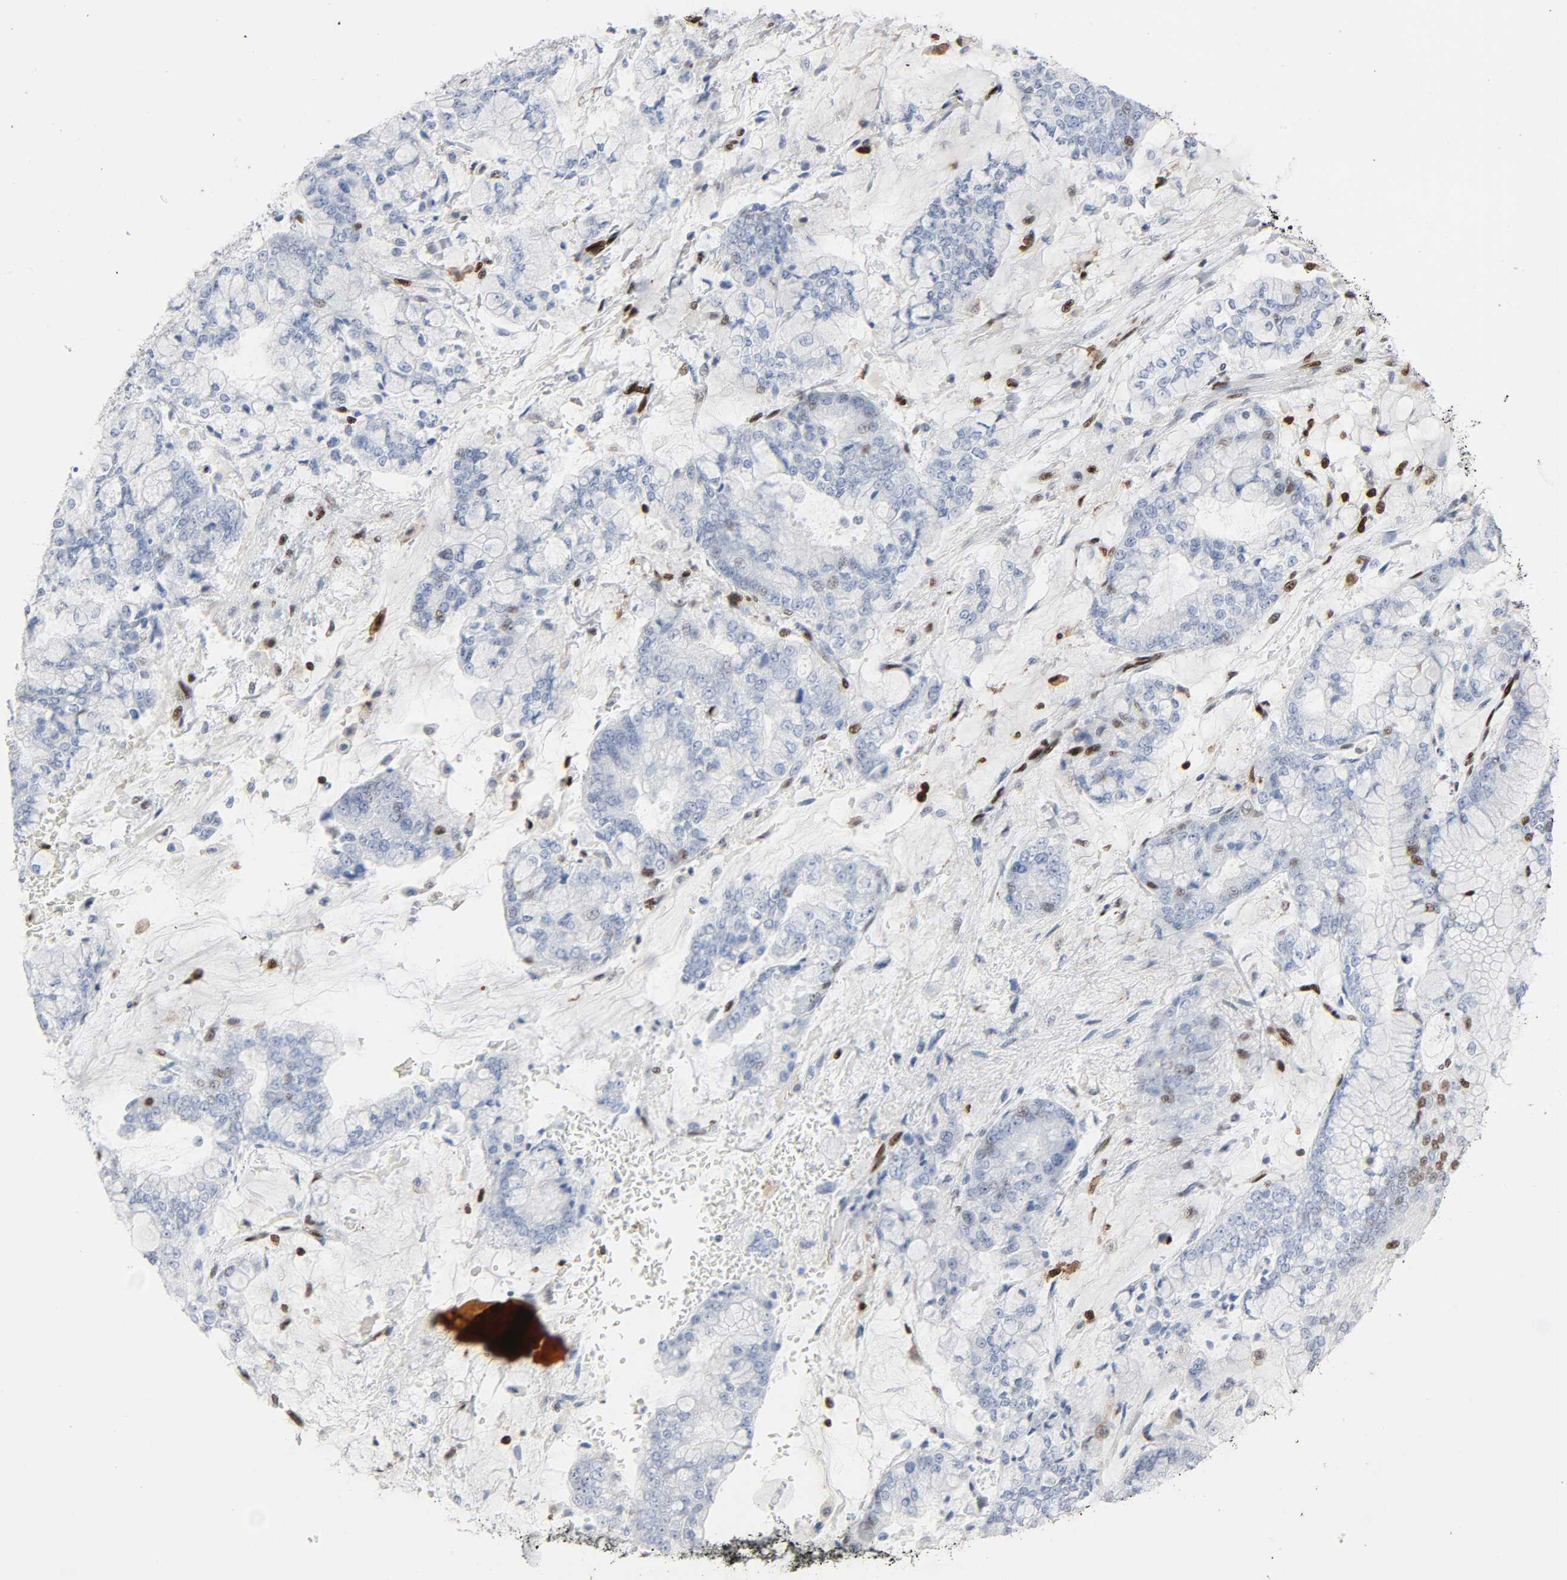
{"staining": {"intensity": "weak", "quantity": "<25%", "location": "nuclear"}, "tissue": "stomach cancer", "cell_type": "Tumor cells", "image_type": "cancer", "snomed": [{"axis": "morphology", "description": "Normal tissue, NOS"}, {"axis": "morphology", "description": "Adenocarcinoma, NOS"}, {"axis": "topography", "description": "Stomach, upper"}, {"axis": "topography", "description": "Stomach"}], "caption": "An immunohistochemistry image of stomach adenocarcinoma is shown. There is no staining in tumor cells of stomach adenocarcinoma. The staining was performed using DAB to visualize the protein expression in brown, while the nuclei were stained in blue with hematoxylin (Magnification: 20x).", "gene": "WAS", "patient": {"sex": "male", "age": 76}}